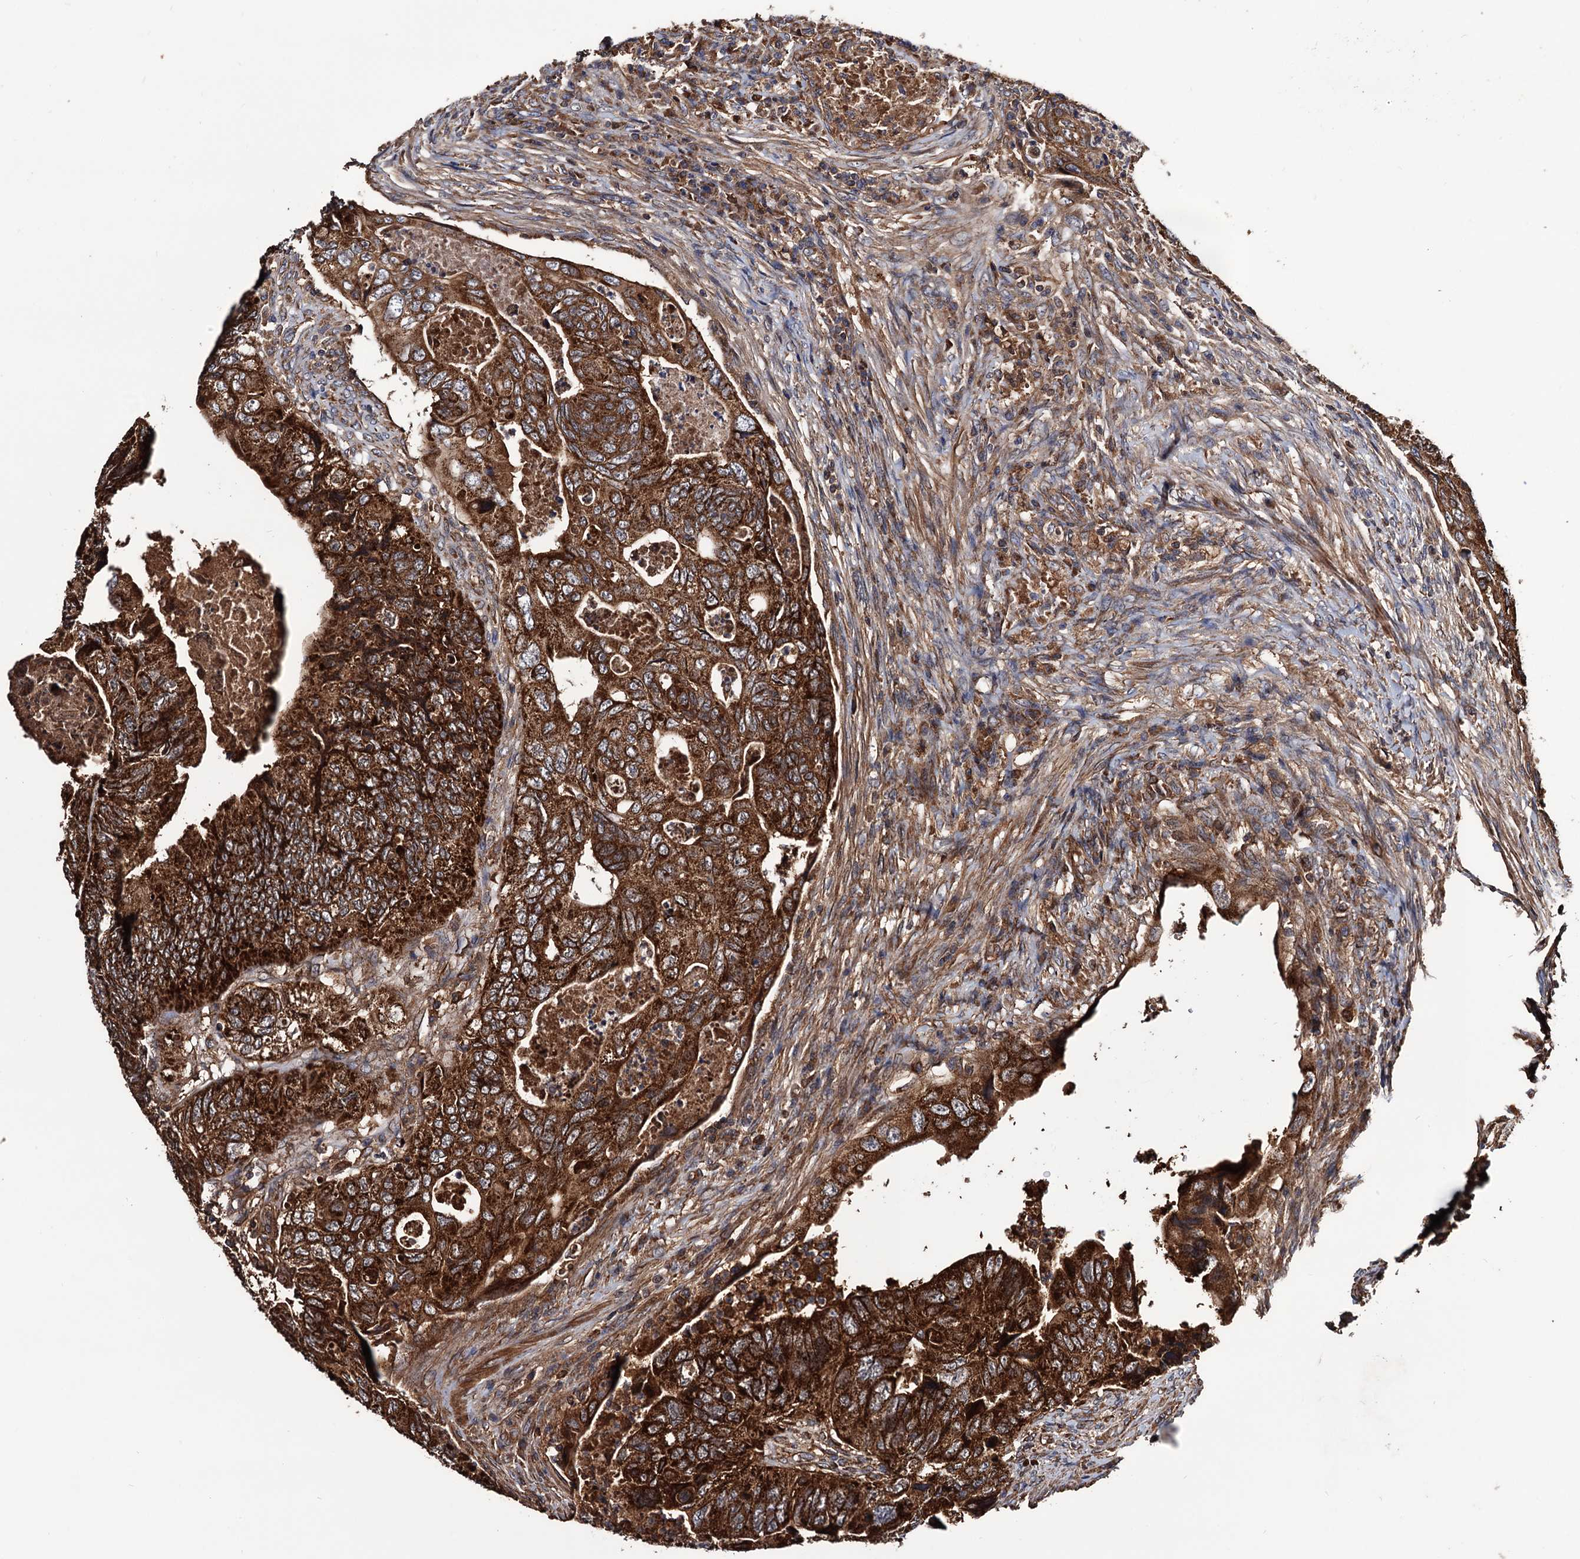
{"staining": {"intensity": "strong", "quantity": ">75%", "location": "cytoplasmic/membranous"}, "tissue": "colorectal cancer", "cell_type": "Tumor cells", "image_type": "cancer", "snomed": [{"axis": "morphology", "description": "Adenocarcinoma, NOS"}, {"axis": "topography", "description": "Rectum"}], "caption": "High-magnification brightfield microscopy of colorectal cancer stained with DAB (brown) and counterstained with hematoxylin (blue). tumor cells exhibit strong cytoplasmic/membranous staining is identified in approximately>75% of cells. Nuclei are stained in blue.", "gene": "MRPL42", "patient": {"sex": "male", "age": 63}}